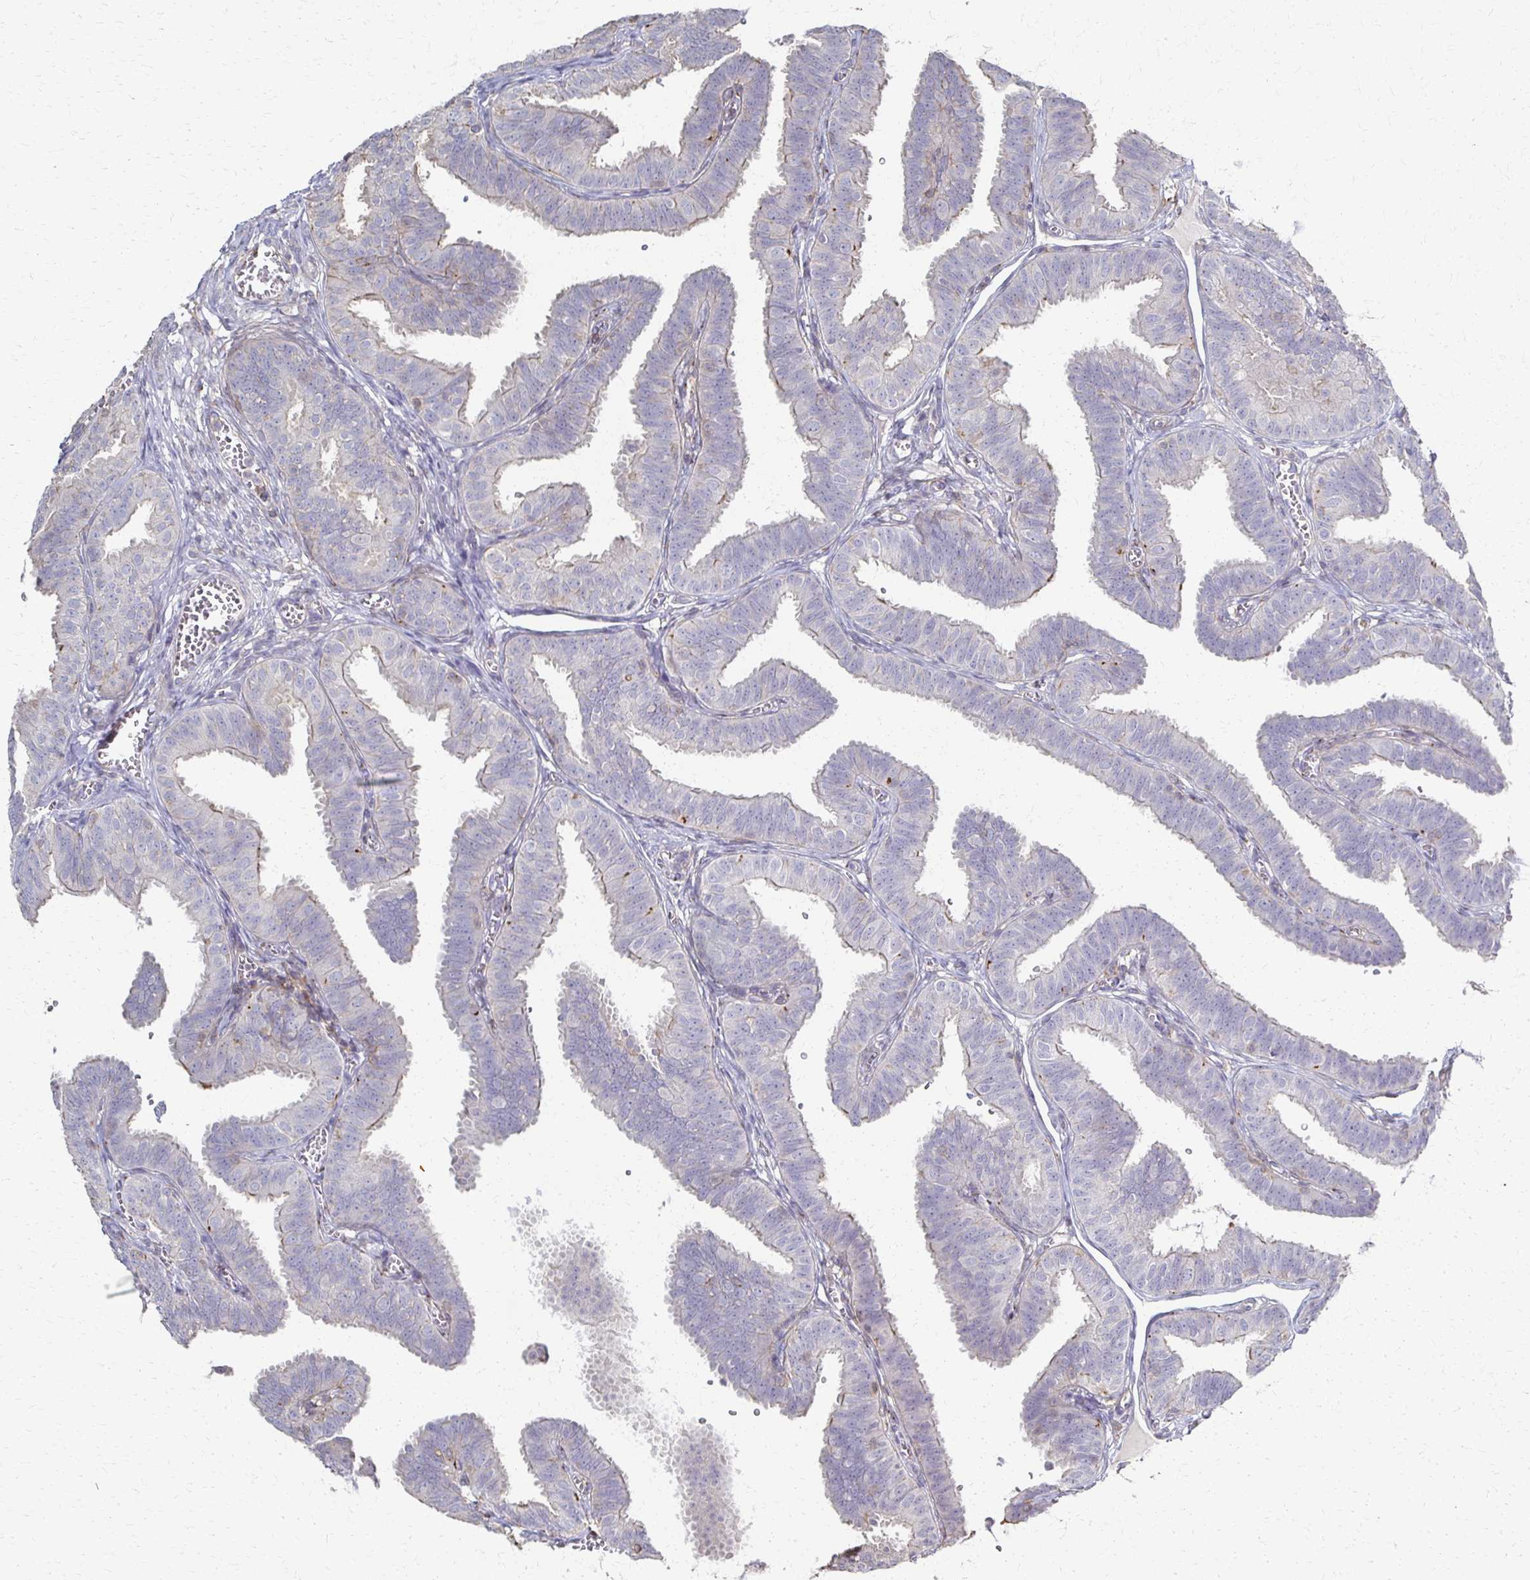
{"staining": {"intensity": "negative", "quantity": "none", "location": "none"}, "tissue": "fallopian tube", "cell_type": "Glandular cells", "image_type": "normal", "snomed": [{"axis": "morphology", "description": "Normal tissue, NOS"}, {"axis": "topography", "description": "Fallopian tube"}], "caption": "This is an immunohistochemistry (IHC) photomicrograph of normal fallopian tube. There is no staining in glandular cells.", "gene": "C1QTNF7", "patient": {"sex": "female", "age": 25}}